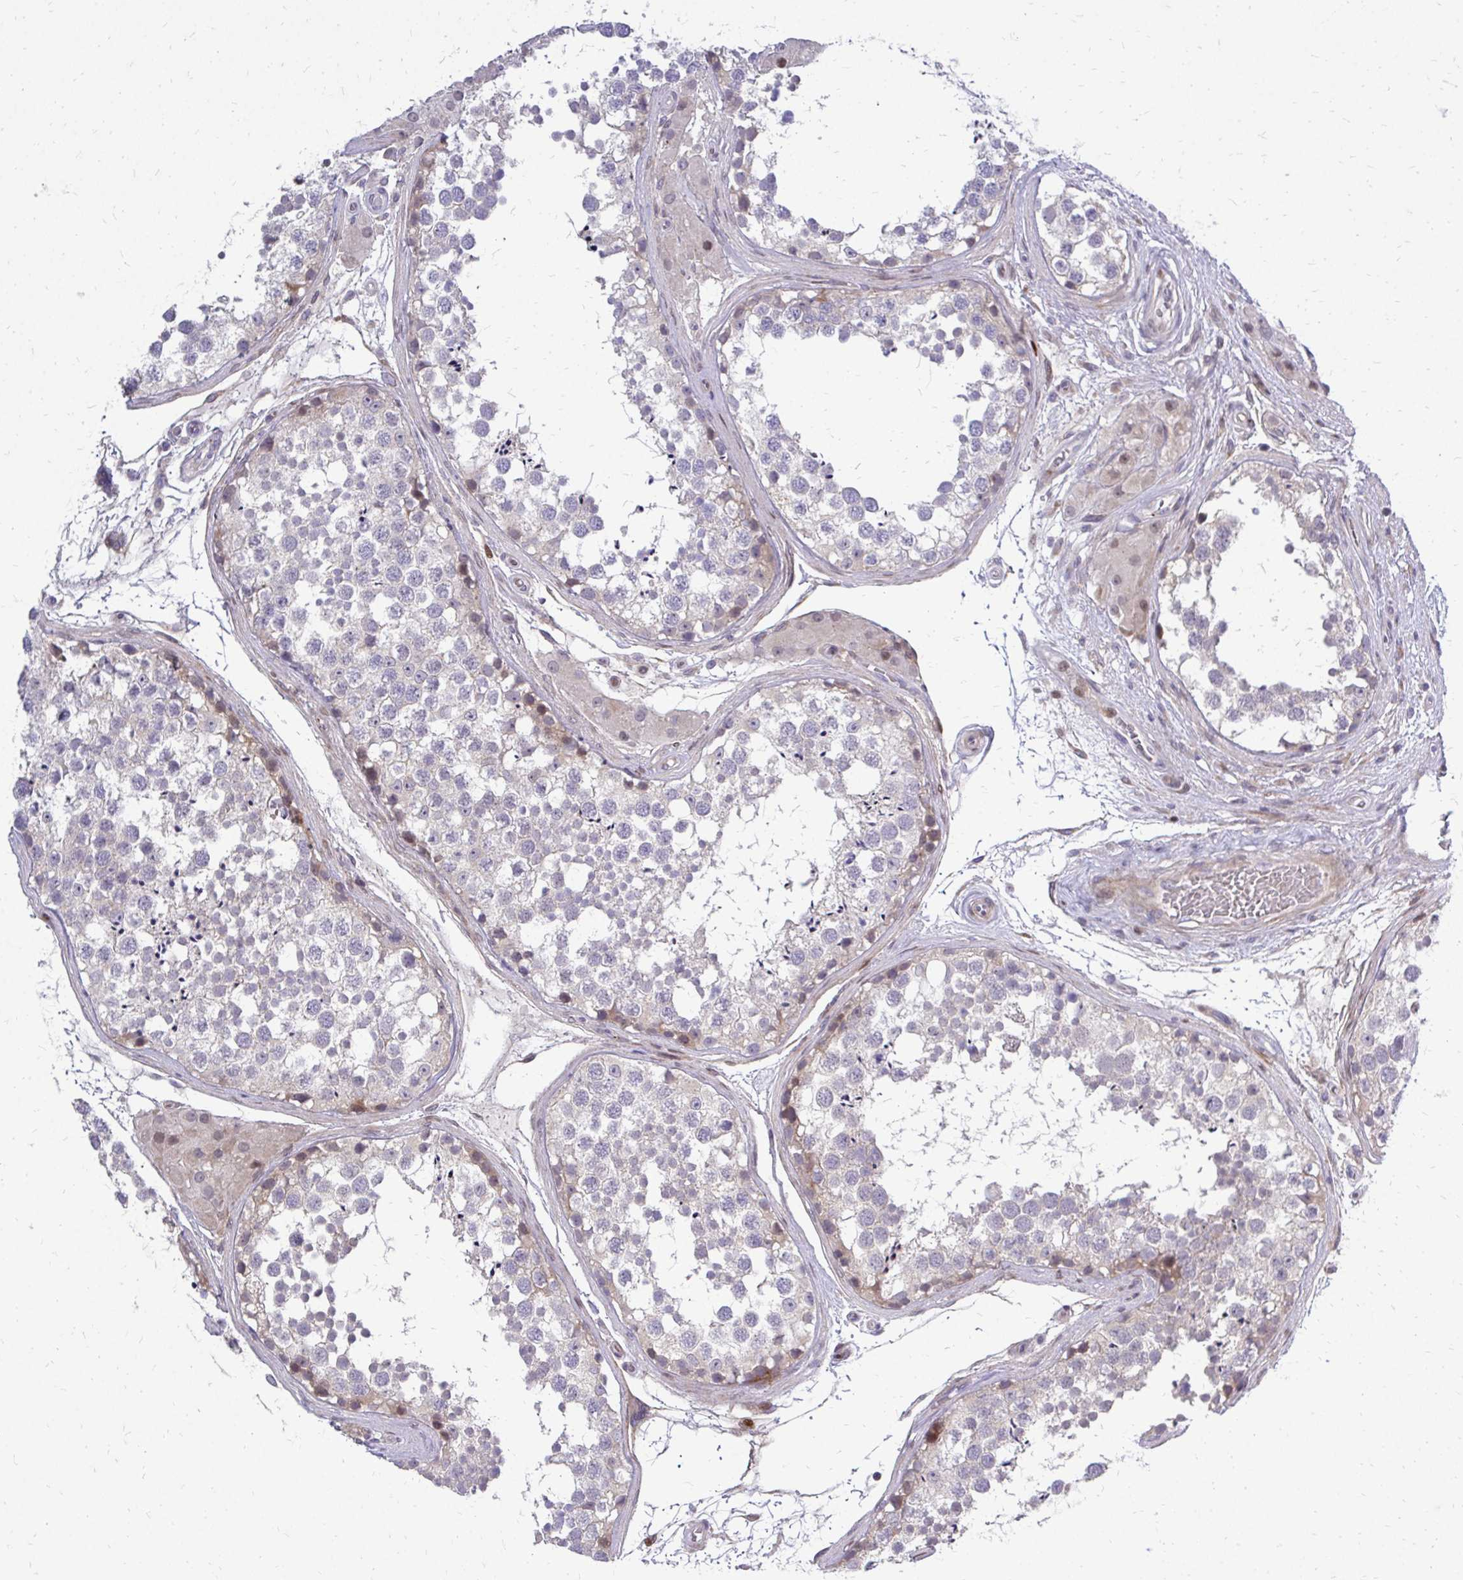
{"staining": {"intensity": "weak", "quantity": "<25%", "location": "nuclear"}, "tissue": "testis", "cell_type": "Cells in seminiferous ducts", "image_type": "normal", "snomed": [{"axis": "morphology", "description": "Normal tissue, NOS"}, {"axis": "morphology", "description": "Seminoma, NOS"}, {"axis": "topography", "description": "Testis"}], "caption": "Protein analysis of normal testis shows no significant staining in cells in seminiferous ducts.", "gene": "PPDPFL", "patient": {"sex": "male", "age": 65}}